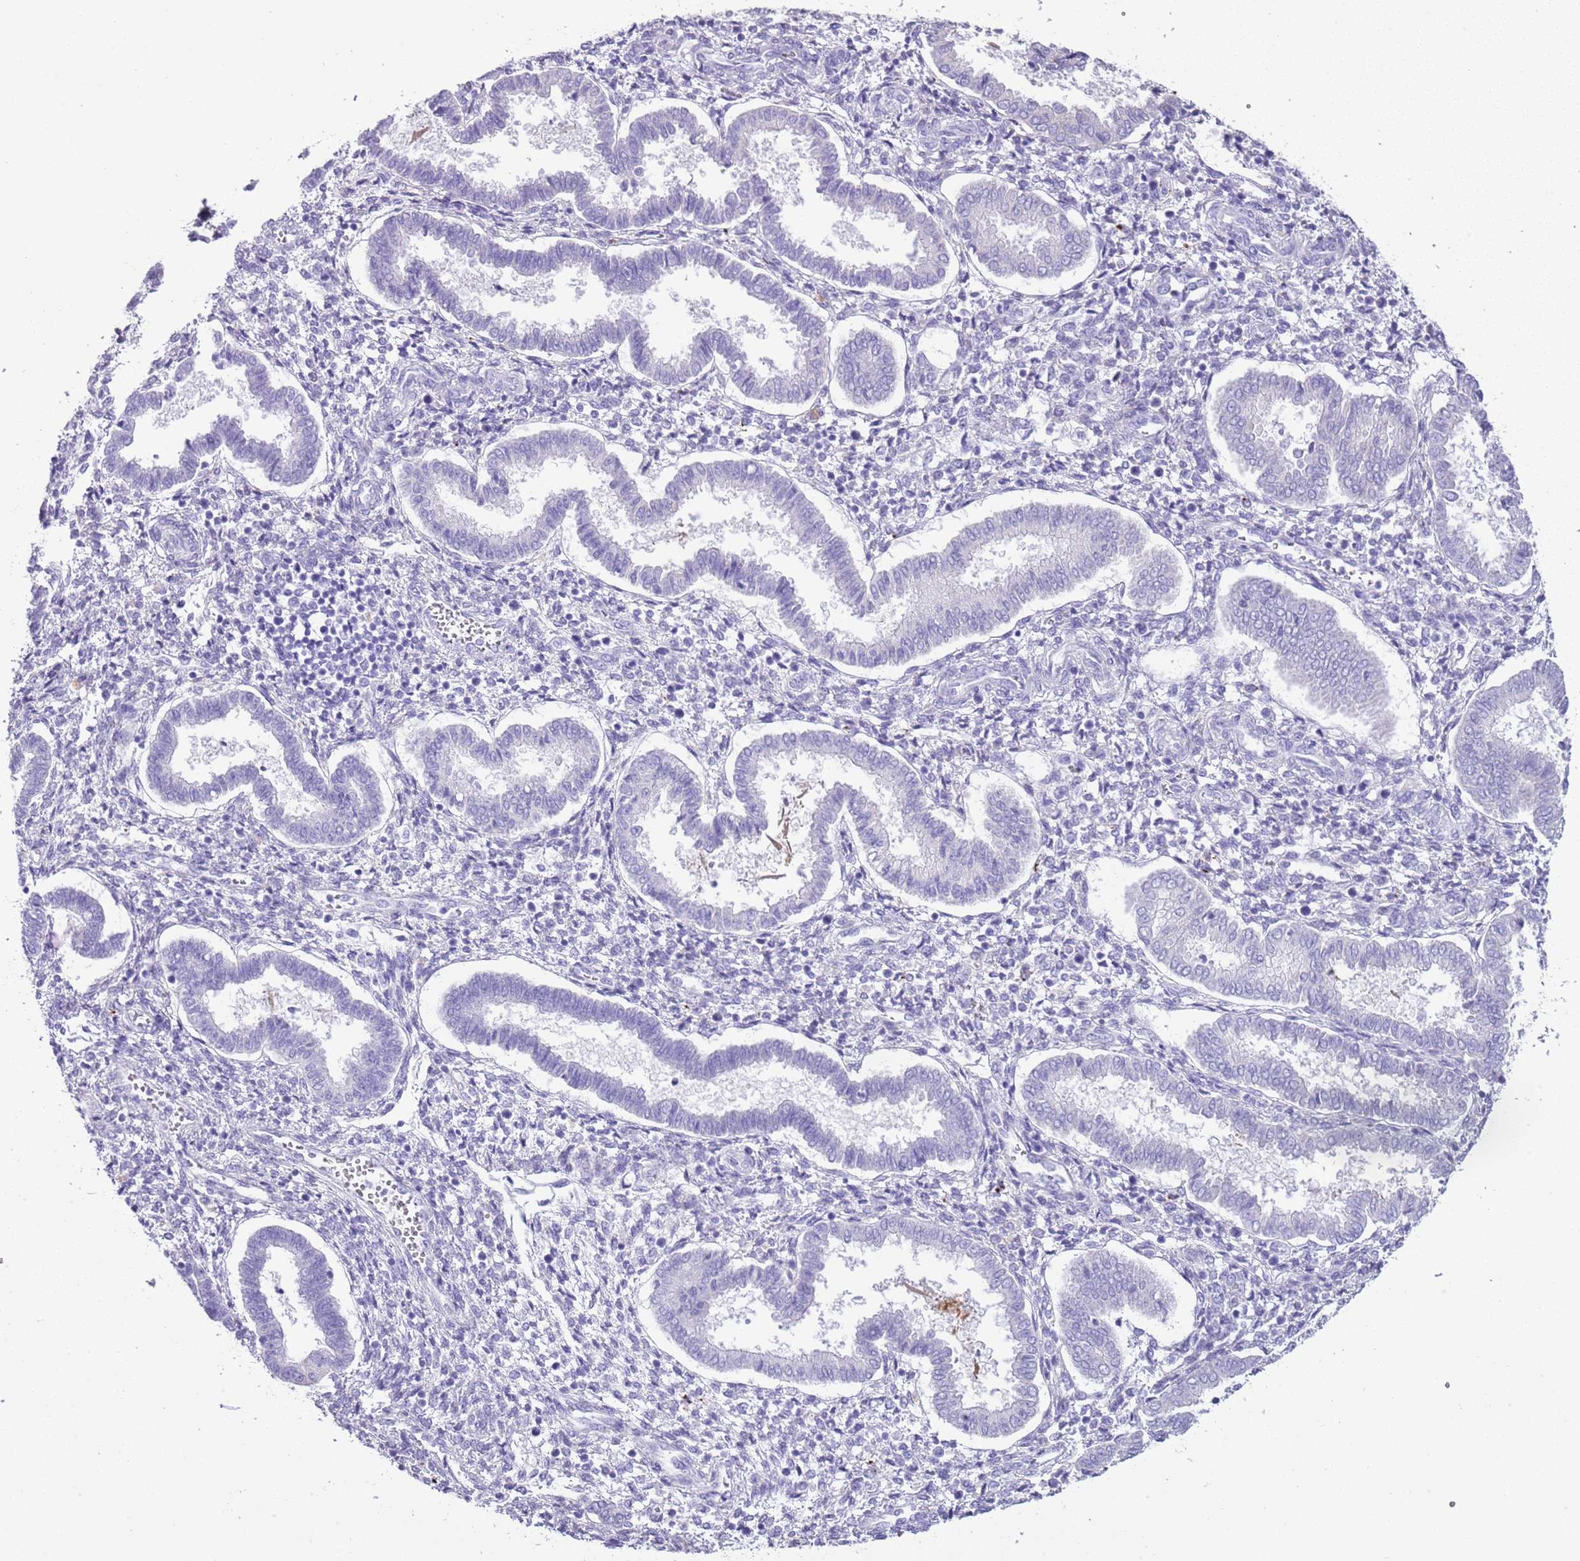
{"staining": {"intensity": "negative", "quantity": "none", "location": "none"}, "tissue": "endometrium", "cell_type": "Cells in endometrial stroma", "image_type": "normal", "snomed": [{"axis": "morphology", "description": "Normal tissue, NOS"}, {"axis": "topography", "description": "Endometrium"}], "caption": "Protein analysis of normal endometrium shows no significant positivity in cells in endometrial stroma.", "gene": "ABHD17C", "patient": {"sex": "female", "age": 24}}